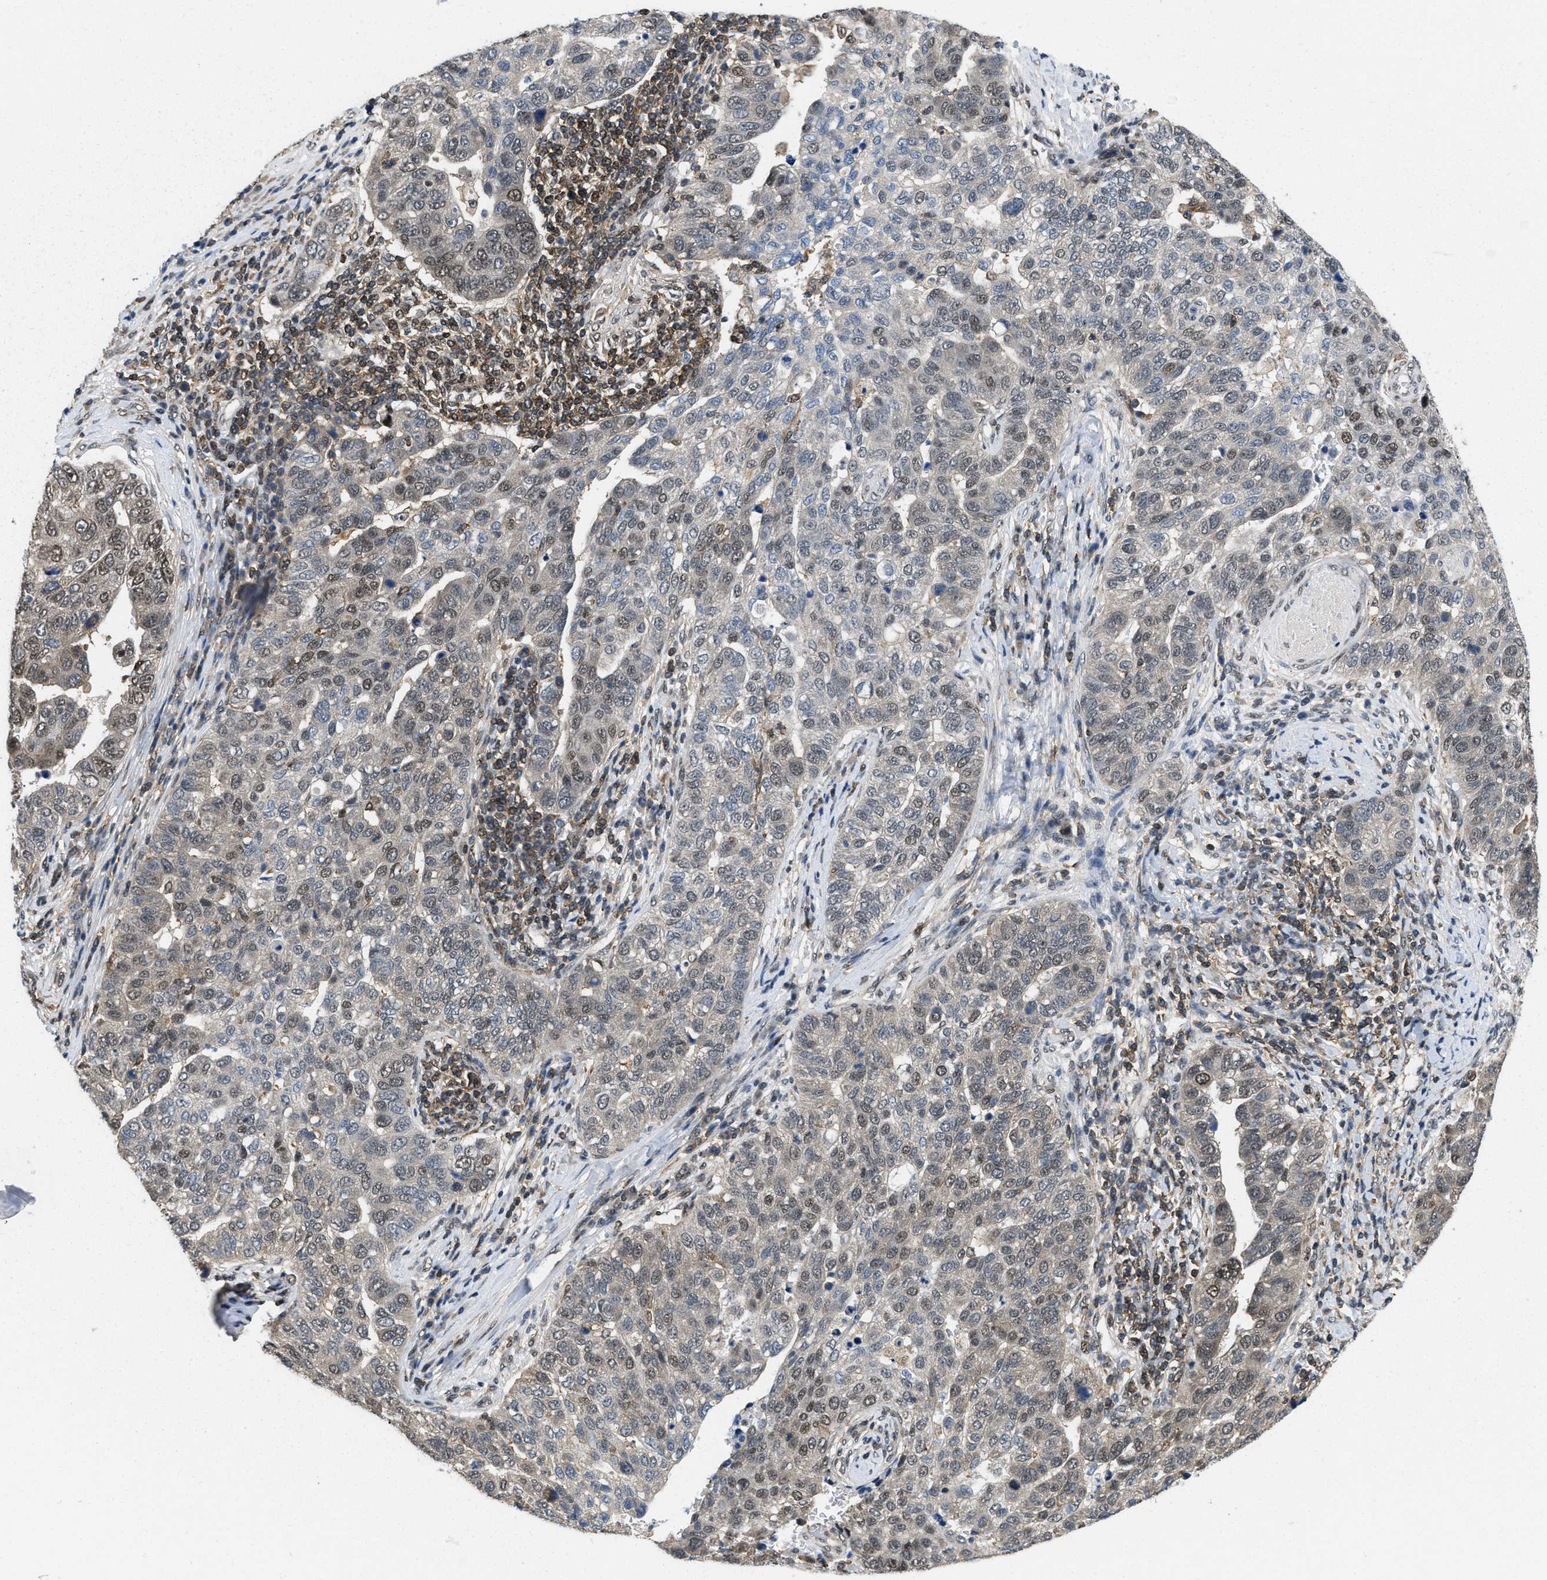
{"staining": {"intensity": "weak", "quantity": ">75%", "location": "nuclear"}, "tissue": "pancreatic cancer", "cell_type": "Tumor cells", "image_type": "cancer", "snomed": [{"axis": "morphology", "description": "Adenocarcinoma, NOS"}, {"axis": "topography", "description": "Pancreas"}], "caption": "IHC (DAB (3,3'-diaminobenzidine)) staining of pancreatic cancer (adenocarcinoma) reveals weak nuclear protein positivity in approximately >75% of tumor cells. Immunohistochemistry stains the protein of interest in brown and the nuclei are stained blue.", "gene": "ATF7IP", "patient": {"sex": "female", "age": 61}}